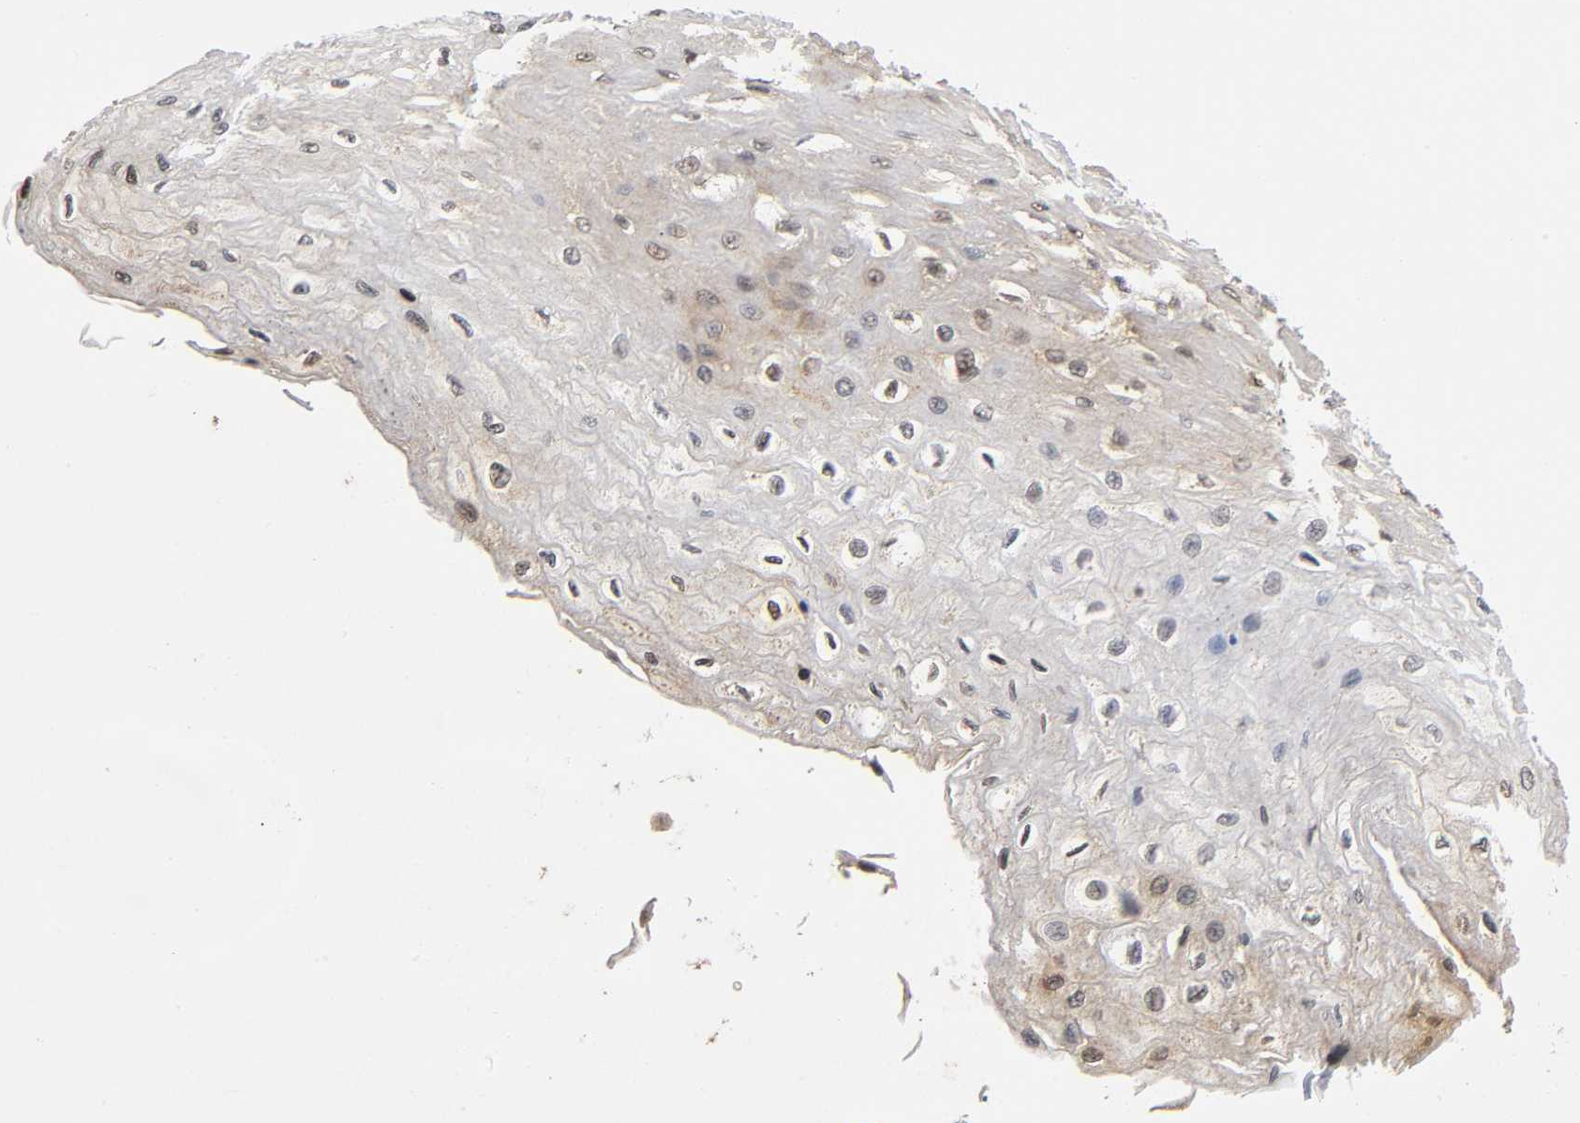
{"staining": {"intensity": "weak", "quantity": "<25%", "location": "cytoplasmic/membranous"}, "tissue": "esophagus", "cell_type": "Squamous epithelial cells", "image_type": "normal", "snomed": [{"axis": "morphology", "description": "Normal tissue, NOS"}, {"axis": "topography", "description": "Esophagus"}], "caption": "The immunohistochemistry (IHC) micrograph has no significant positivity in squamous epithelial cells of esophagus. (Brightfield microscopy of DAB IHC at high magnification).", "gene": "TNC", "patient": {"sex": "female", "age": 72}}